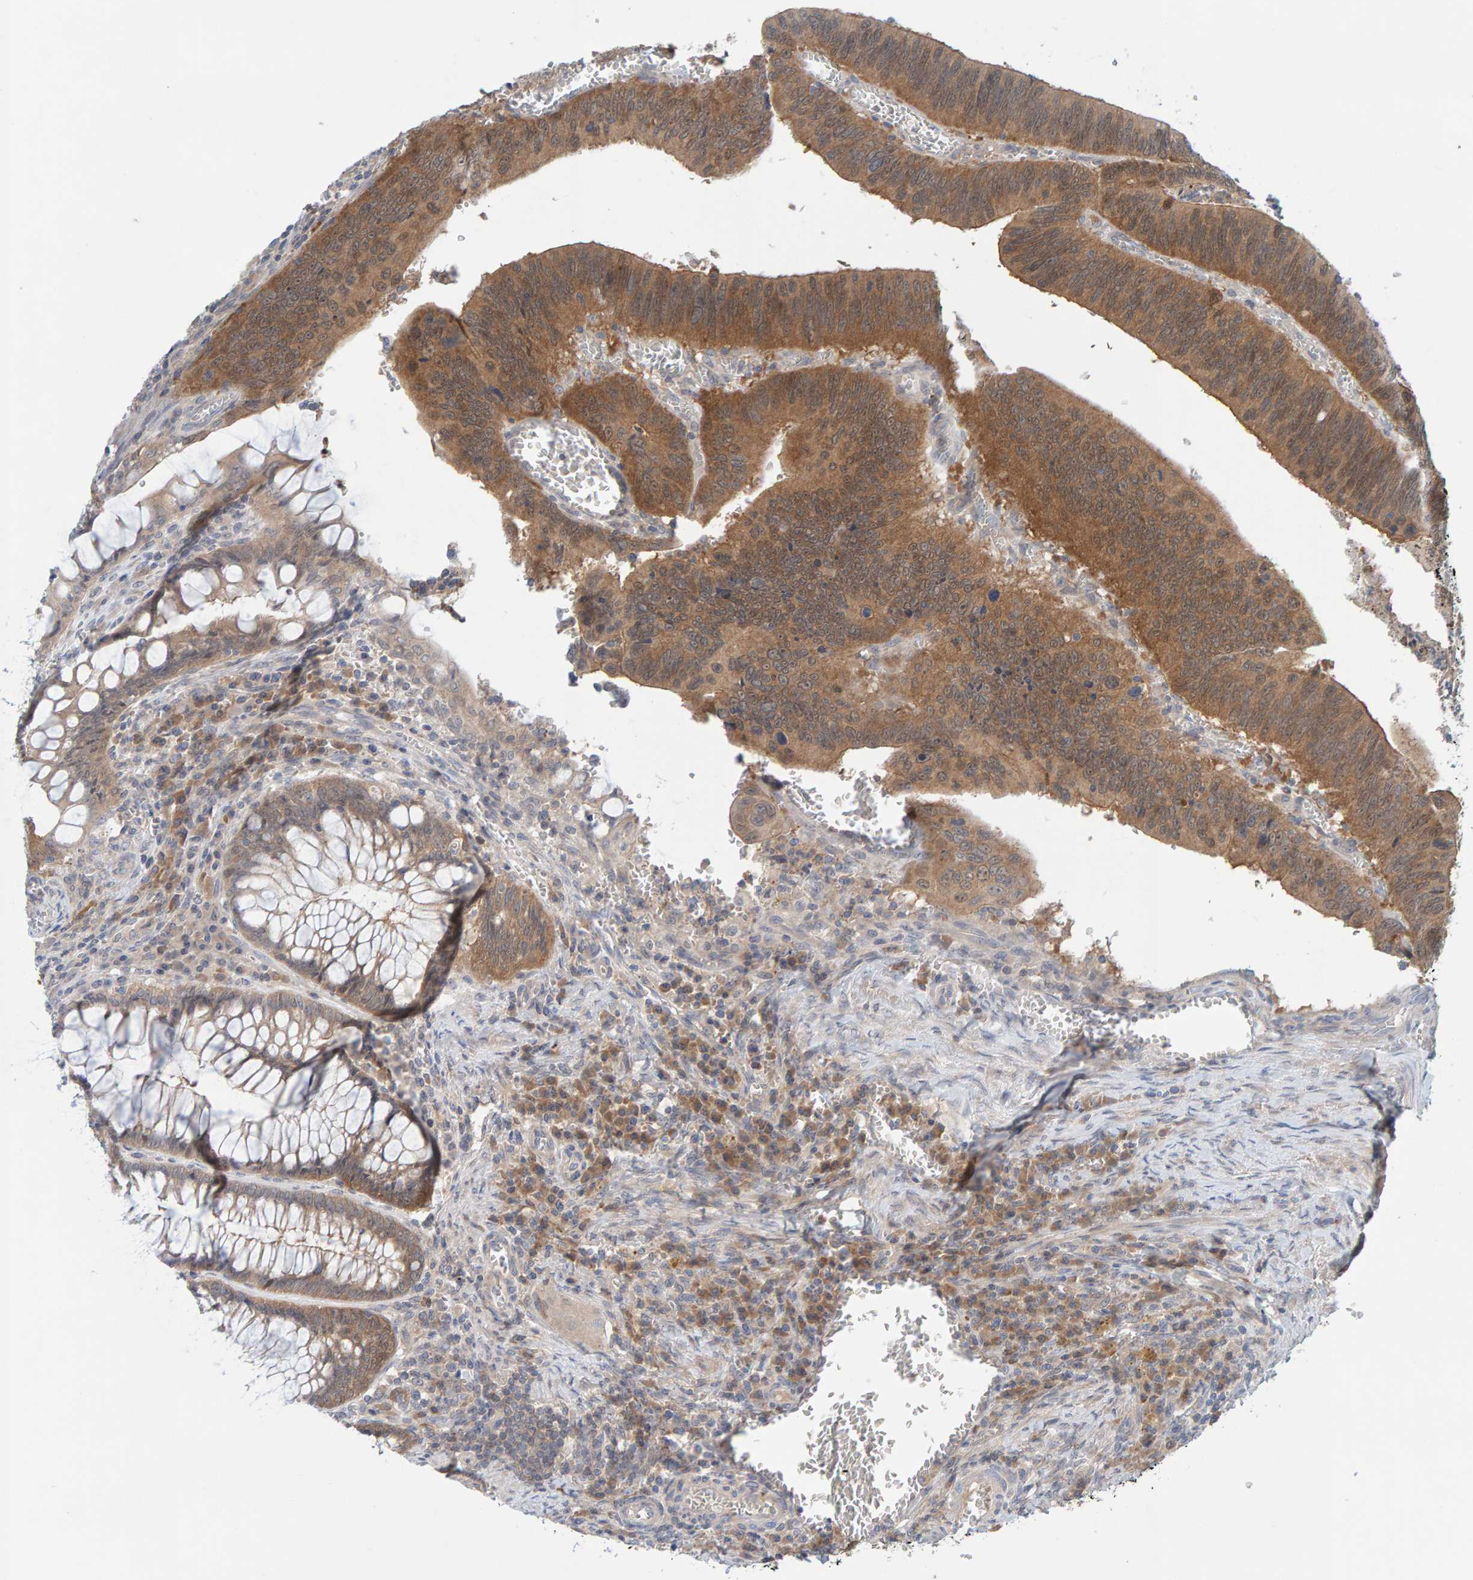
{"staining": {"intensity": "moderate", "quantity": ">75%", "location": "cytoplasmic/membranous"}, "tissue": "colorectal cancer", "cell_type": "Tumor cells", "image_type": "cancer", "snomed": [{"axis": "morphology", "description": "Inflammation, NOS"}, {"axis": "morphology", "description": "Adenocarcinoma, NOS"}, {"axis": "topography", "description": "Colon"}], "caption": "Immunohistochemistry photomicrograph of colorectal cancer stained for a protein (brown), which exhibits medium levels of moderate cytoplasmic/membranous expression in about >75% of tumor cells.", "gene": "TATDN1", "patient": {"sex": "male", "age": 72}}